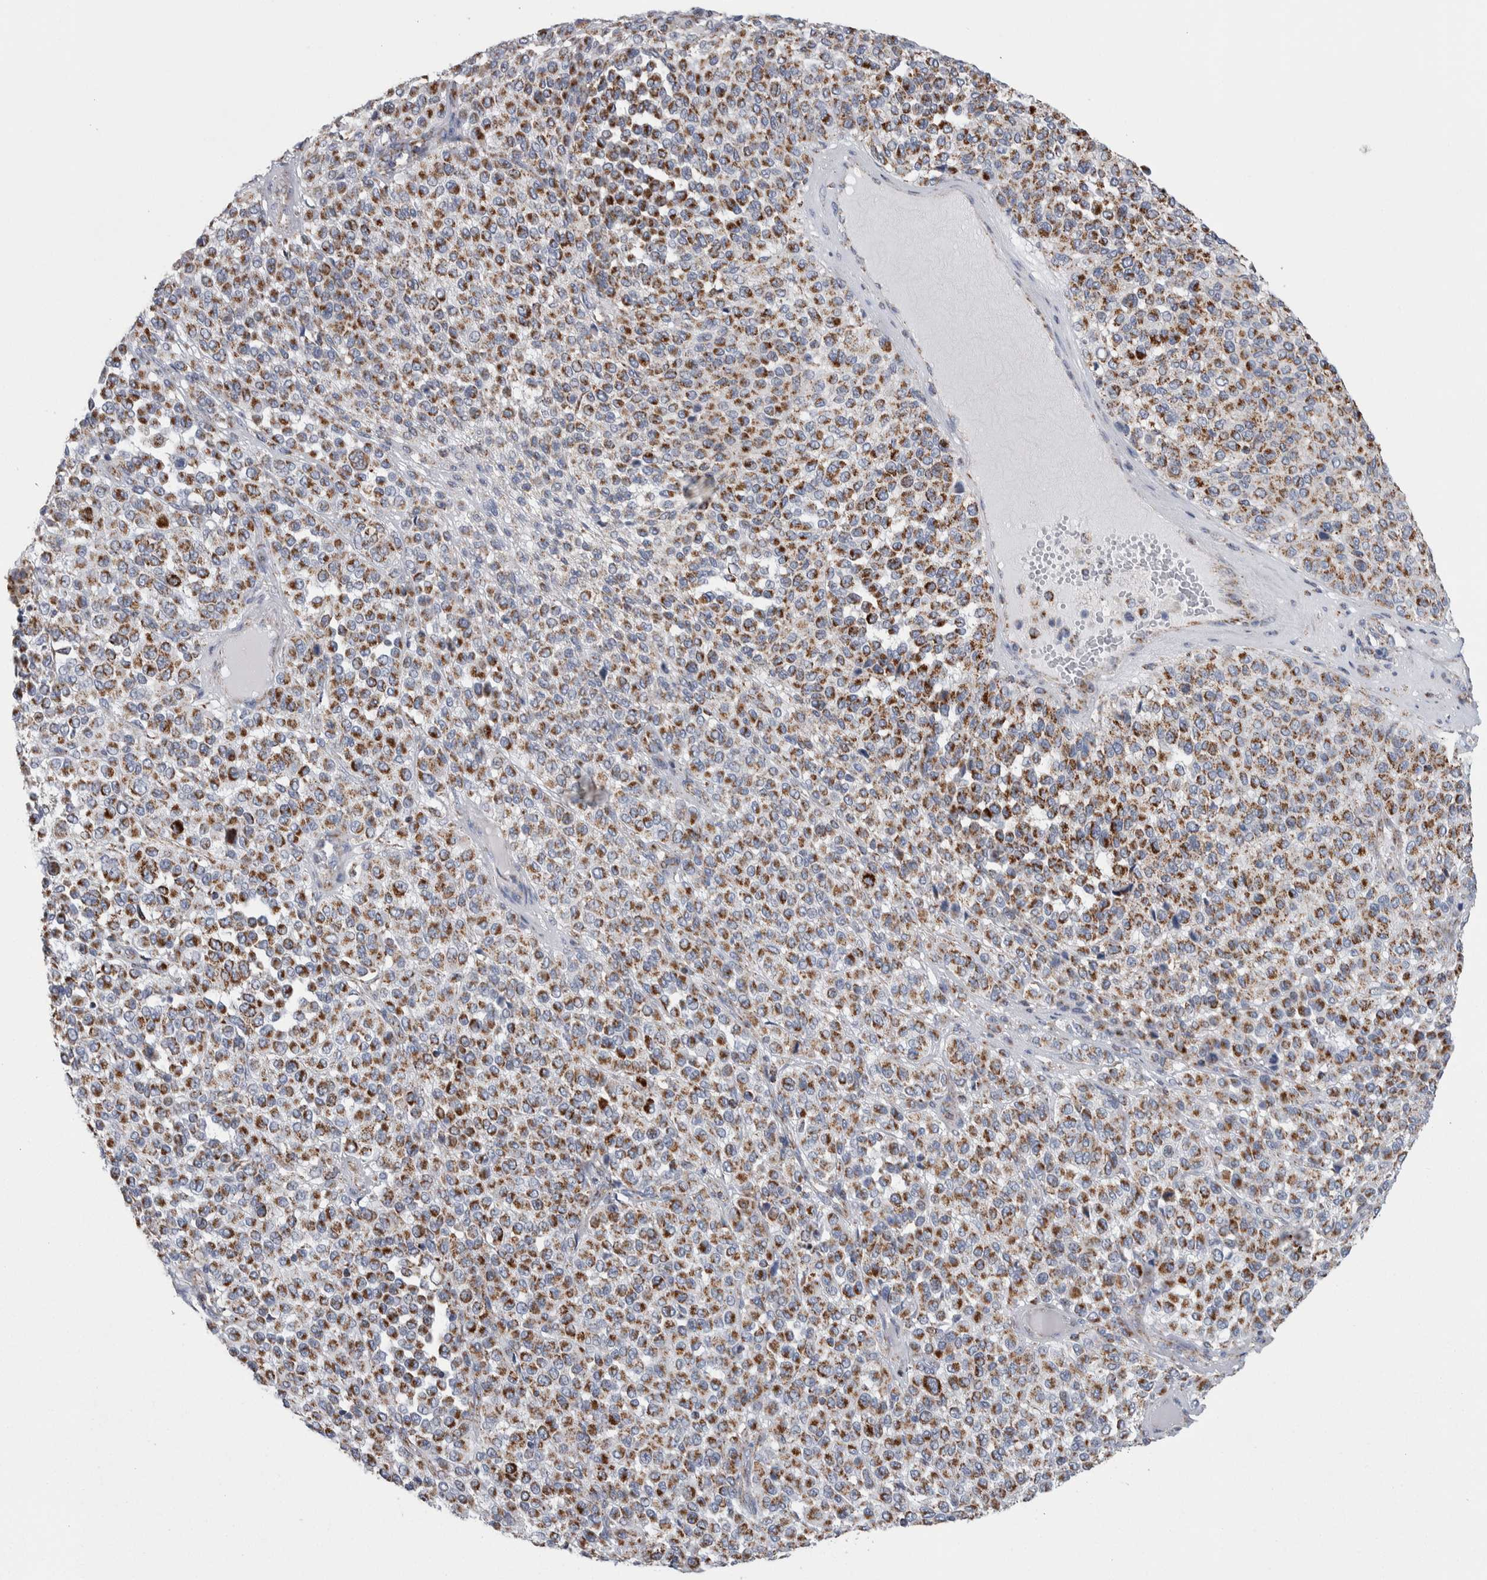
{"staining": {"intensity": "strong", "quantity": "25%-75%", "location": "cytoplasmic/membranous"}, "tissue": "melanoma", "cell_type": "Tumor cells", "image_type": "cancer", "snomed": [{"axis": "morphology", "description": "Malignant melanoma, Metastatic site"}, {"axis": "topography", "description": "Pancreas"}], "caption": "Human malignant melanoma (metastatic site) stained with a brown dye displays strong cytoplasmic/membranous positive positivity in about 25%-75% of tumor cells.", "gene": "ETFA", "patient": {"sex": "female", "age": 30}}